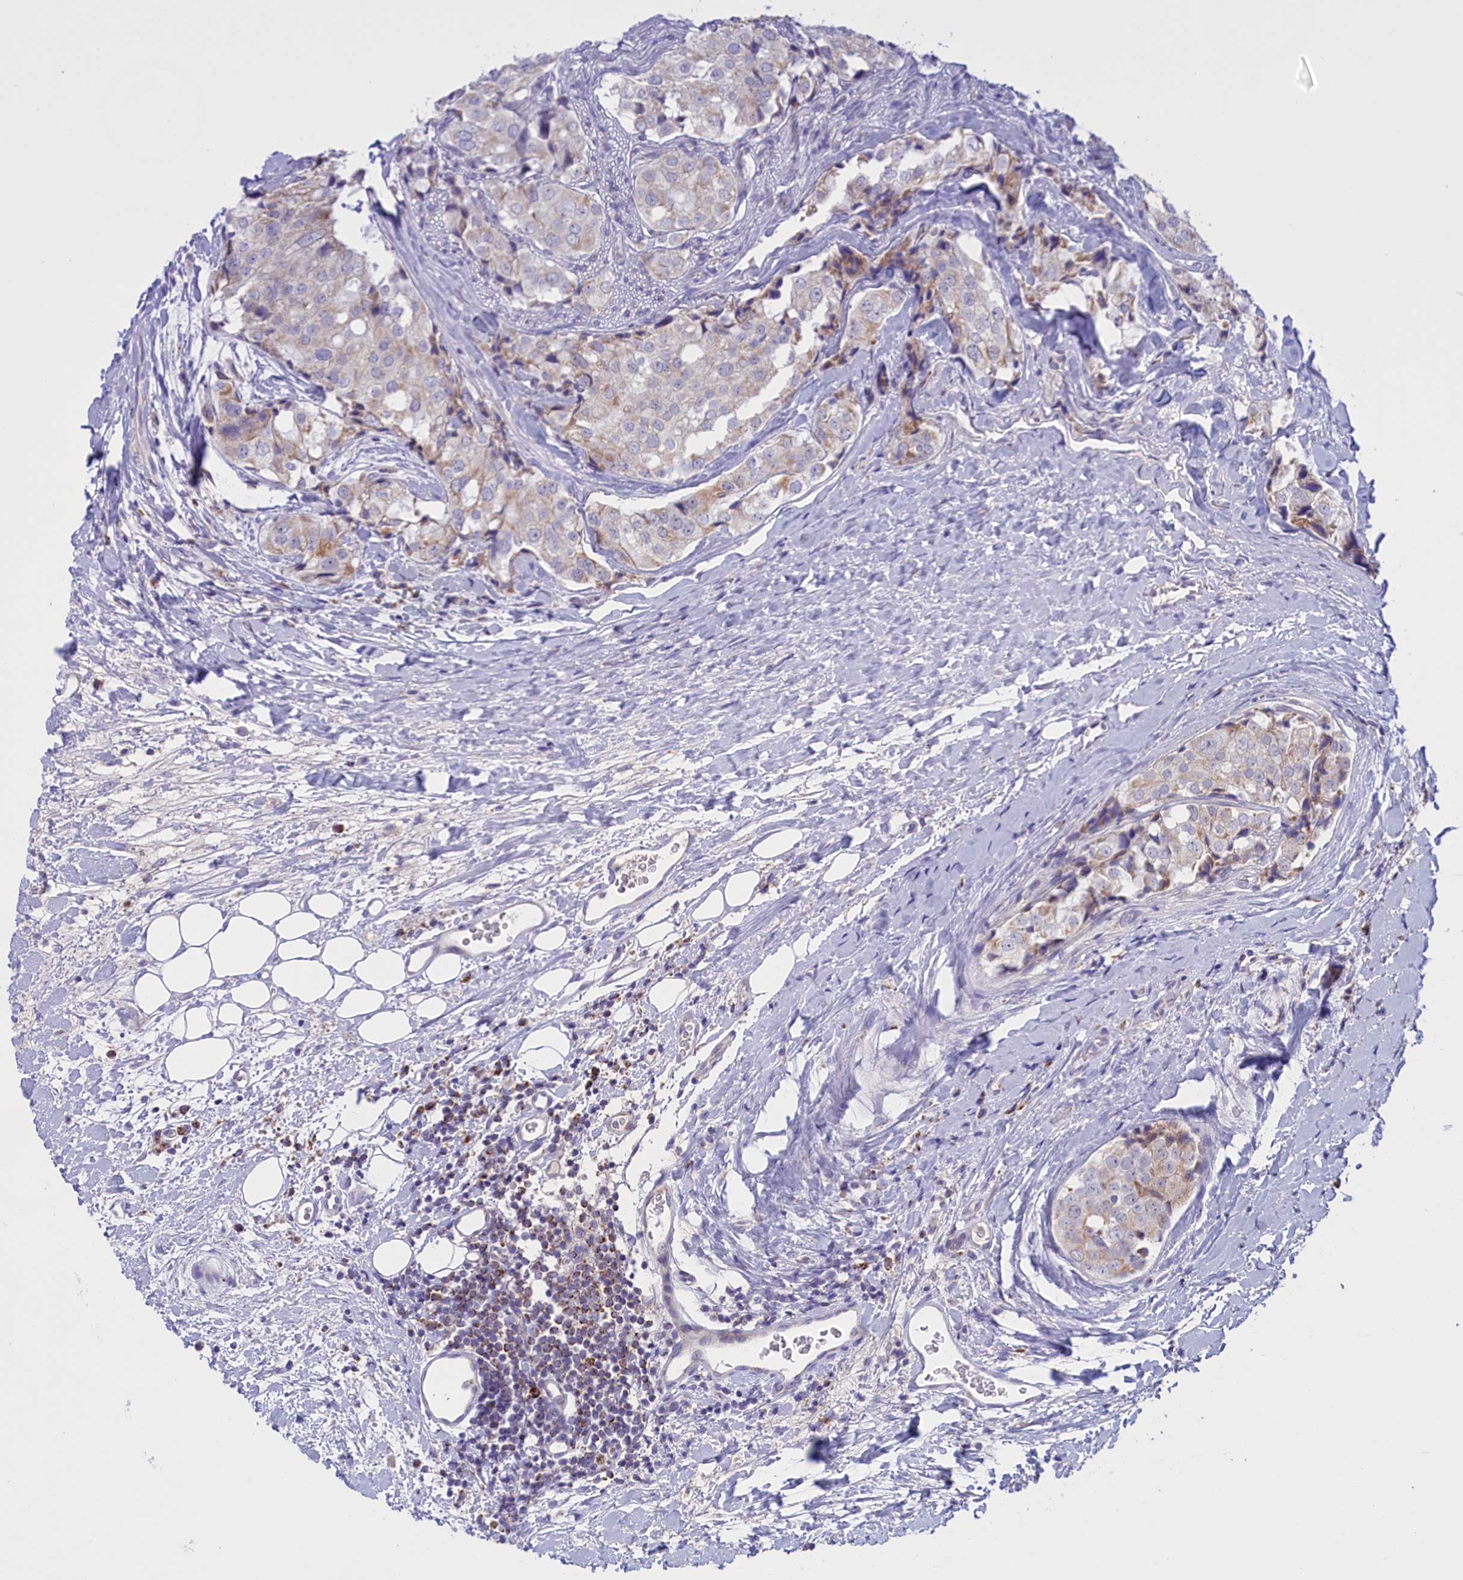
{"staining": {"intensity": "moderate", "quantity": "<25%", "location": "cytoplasmic/membranous"}, "tissue": "prostate cancer", "cell_type": "Tumor cells", "image_type": "cancer", "snomed": [{"axis": "morphology", "description": "Adenocarcinoma, High grade"}, {"axis": "topography", "description": "Prostate"}], "caption": "Immunohistochemical staining of human prostate cancer displays moderate cytoplasmic/membranous protein expression in approximately <25% of tumor cells.", "gene": "FAM149B1", "patient": {"sex": "male", "age": 49}}